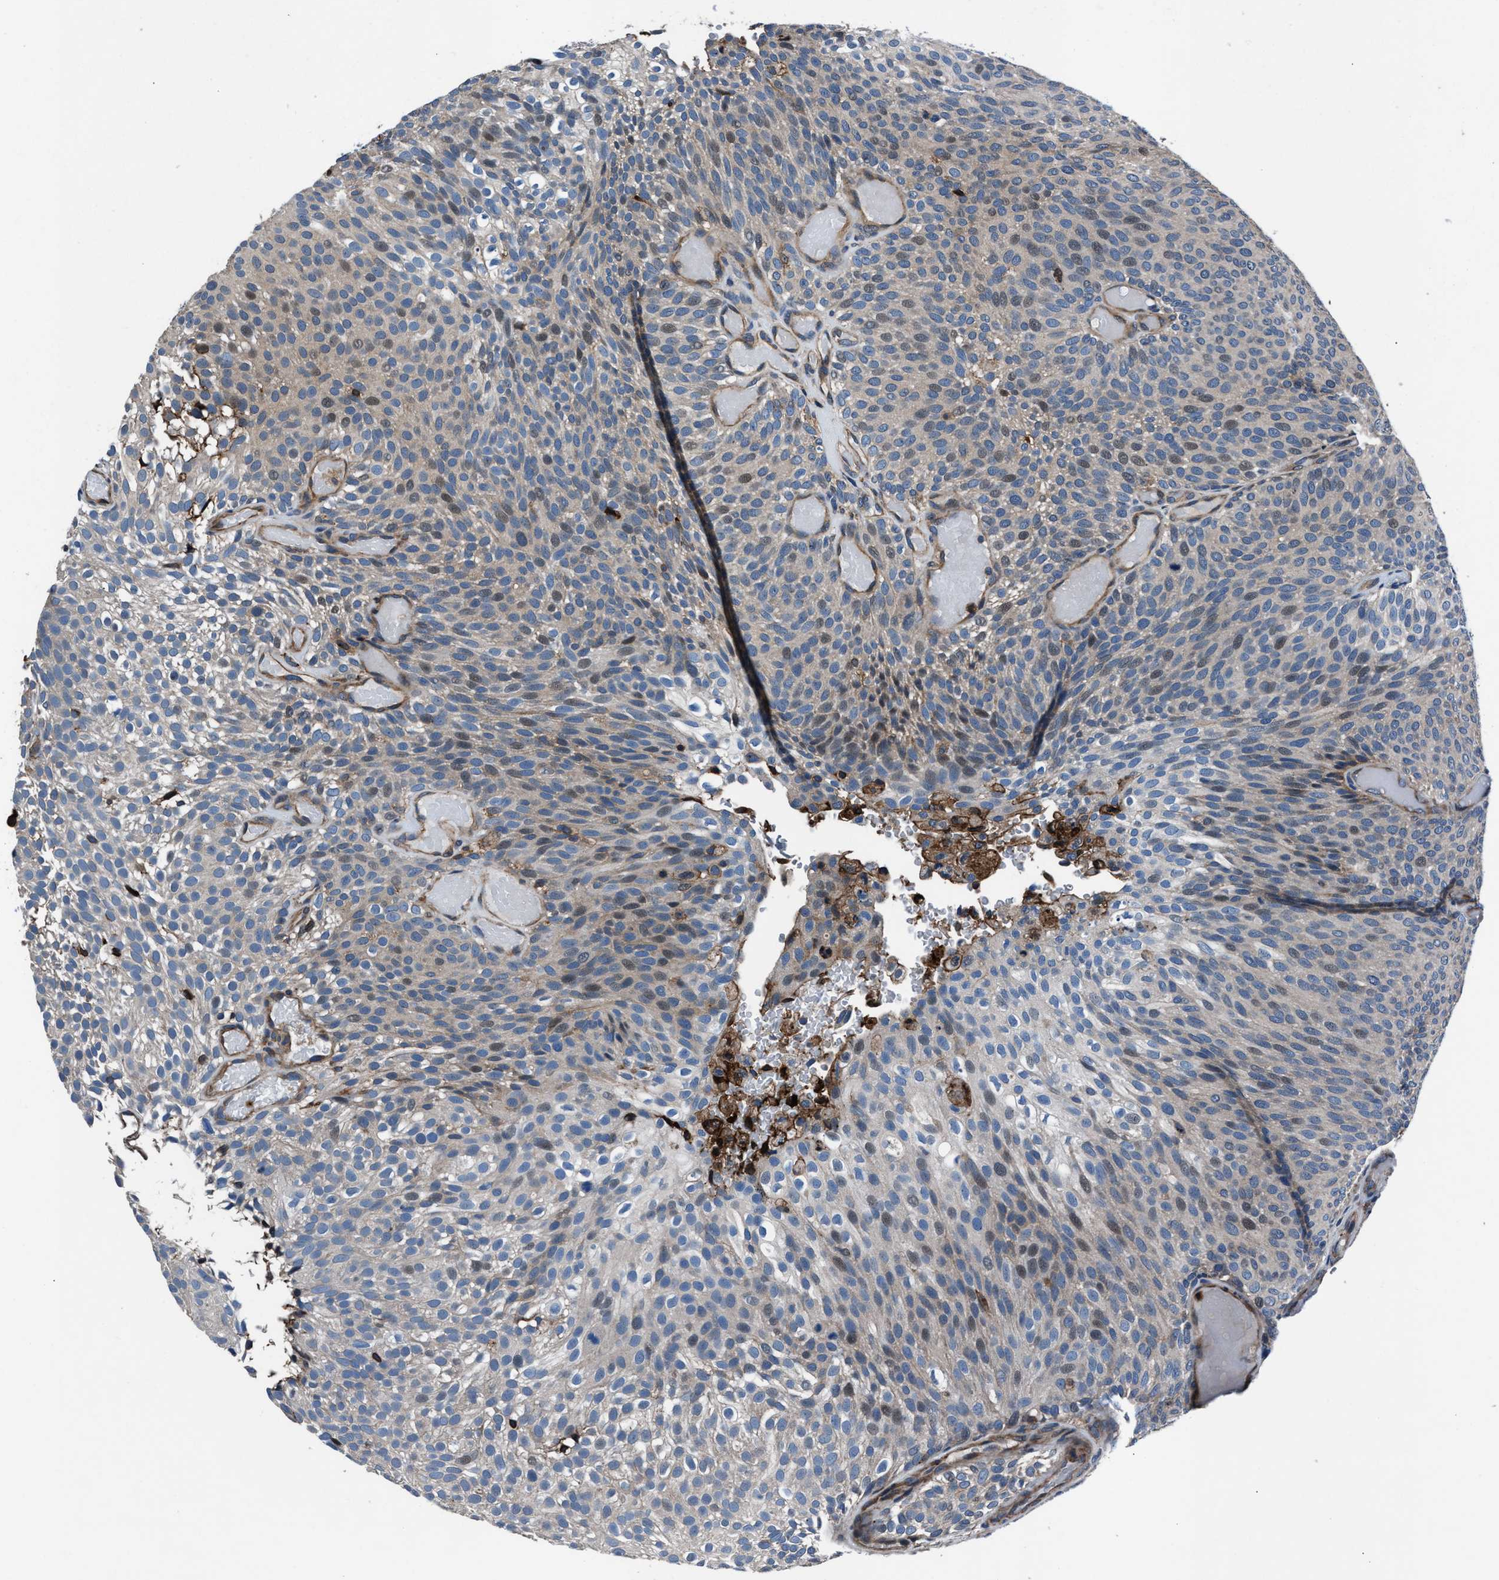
{"staining": {"intensity": "weak", "quantity": "<25%", "location": "nuclear"}, "tissue": "urothelial cancer", "cell_type": "Tumor cells", "image_type": "cancer", "snomed": [{"axis": "morphology", "description": "Urothelial carcinoma, Low grade"}, {"axis": "topography", "description": "Urinary bladder"}], "caption": "DAB immunohistochemical staining of urothelial carcinoma (low-grade) reveals no significant positivity in tumor cells.", "gene": "MFSD11", "patient": {"sex": "male", "age": 78}}